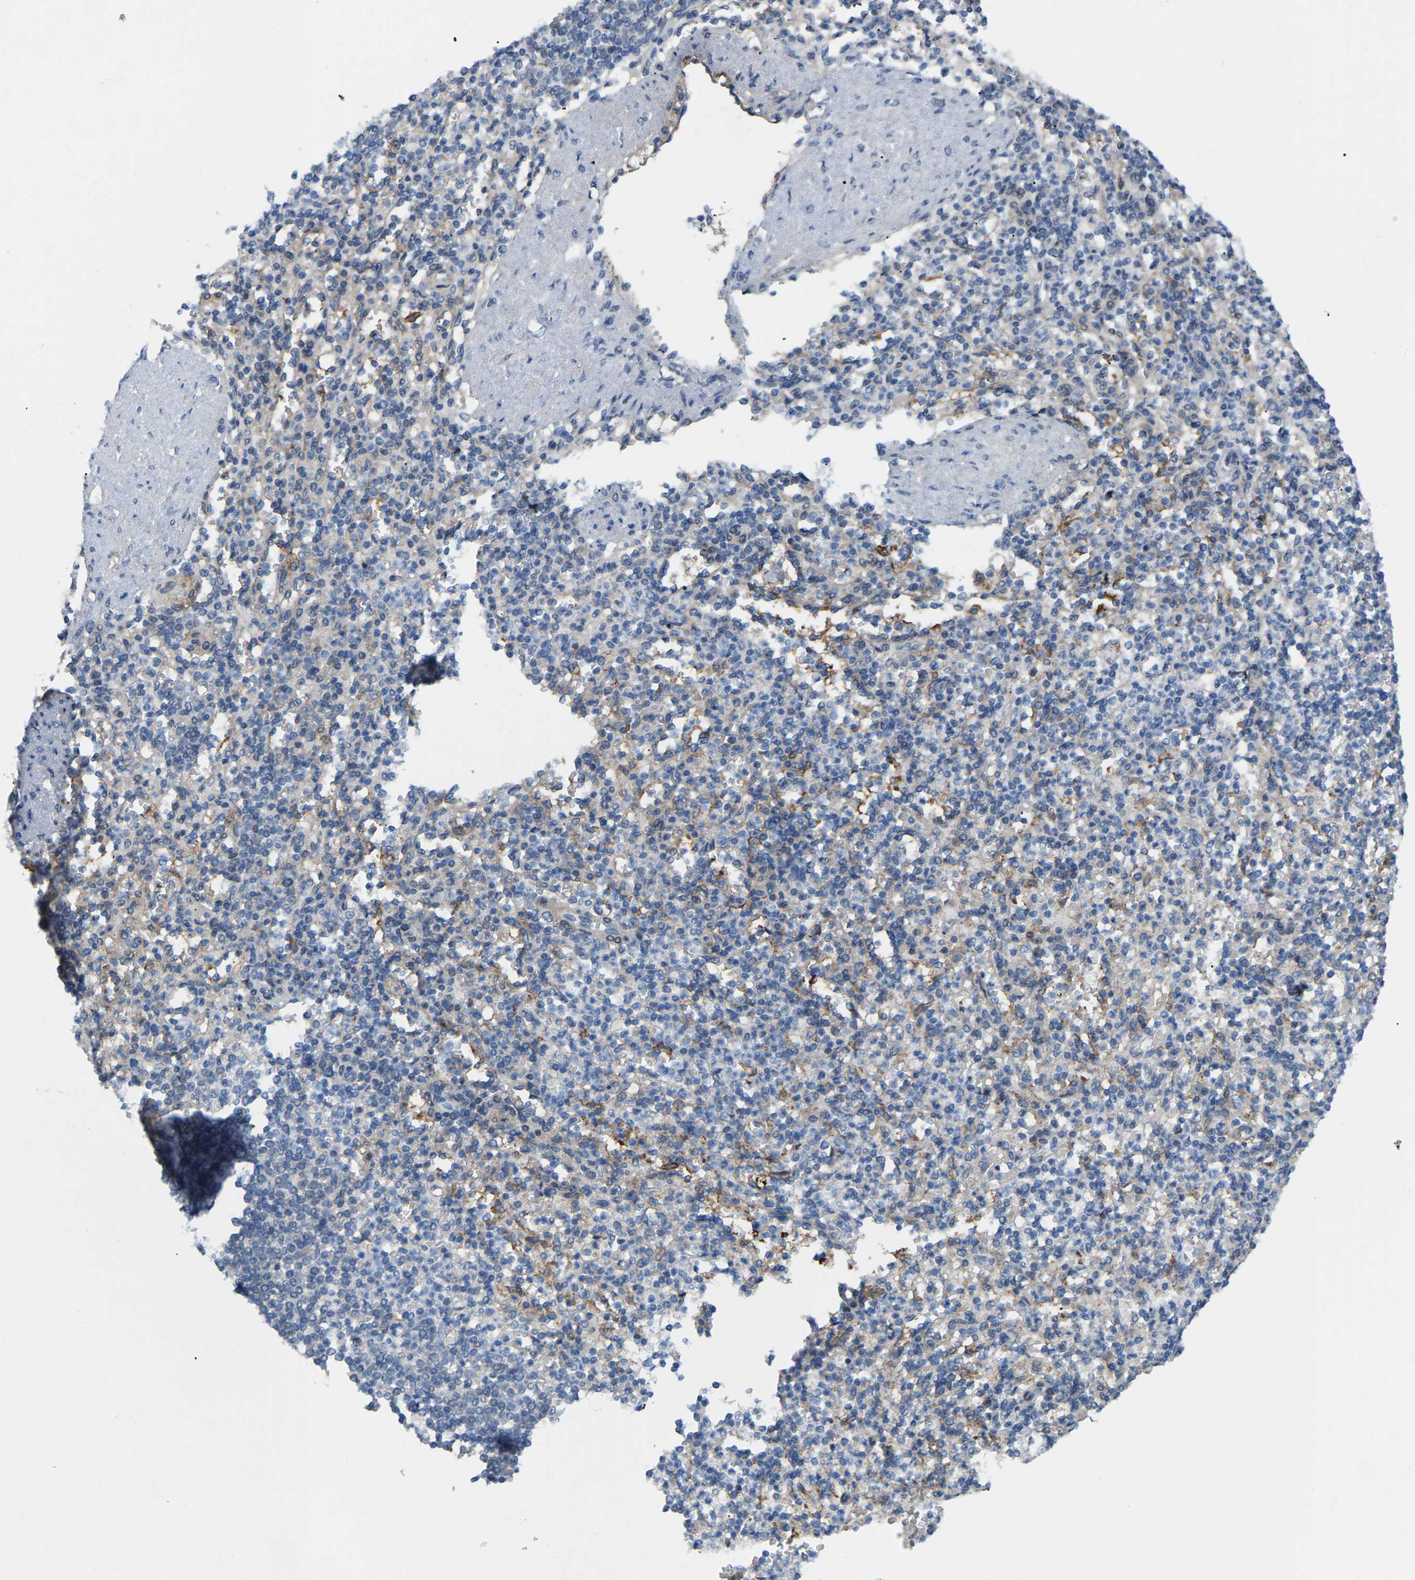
{"staining": {"intensity": "weak", "quantity": "25%-75%", "location": "cytoplasmic/membranous"}, "tissue": "spleen", "cell_type": "Cells in red pulp", "image_type": "normal", "snomed": [{"axis": "morphology", "description": "Normal tissue, NOS"}, {"axis": "topography", "description": "Spleen"}], "caption": "Normal spleen displays weak cytoplasmic/membranous staining in about 25%-75% of cells in red pulp, visualized by immunohistochemistry. The protein is shown in brown color, while the nuclei are stained blue.", "gene": "ABTB2", "patient": {"sex": "female", "age": 74}}